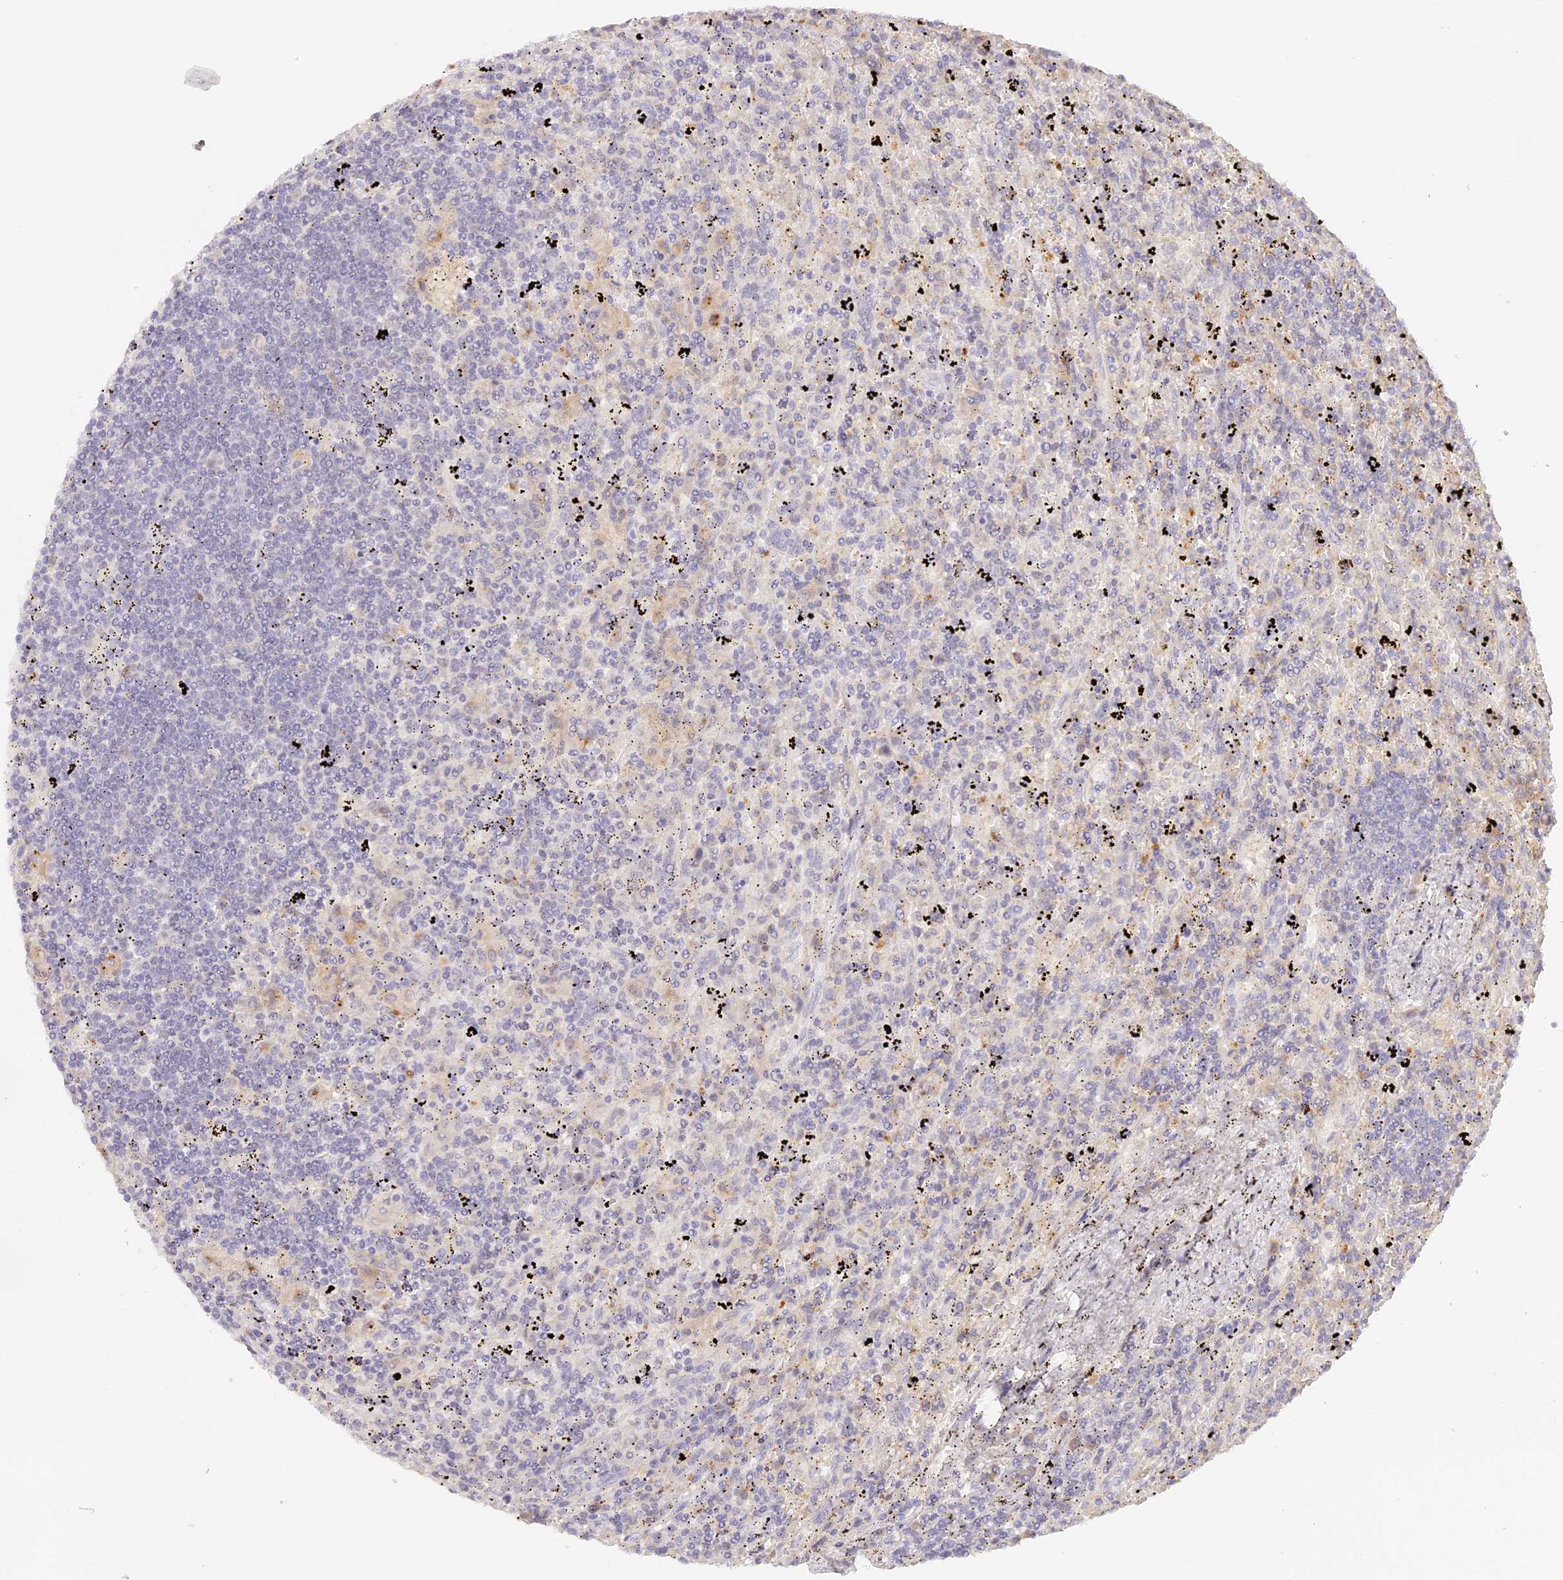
{"staining": {"intensity": "negative", "quantity": "none", "location": "none"}, "tissue": "lymphoma", "cell_type": "Tumor cells", "image_type": "cancer", "snomed": [{"axis": "morphology", "description": "Malignant lymphoma, non-Hodgkin's type, Low grade"}, {"axis": "topography", "description": "Spleen"}], "caption": "Protein analysis of lymphoma shows no significant positivity in tumor cells.", "gene": "ELL3", "patient": {"sex": "male", "age": 76}}